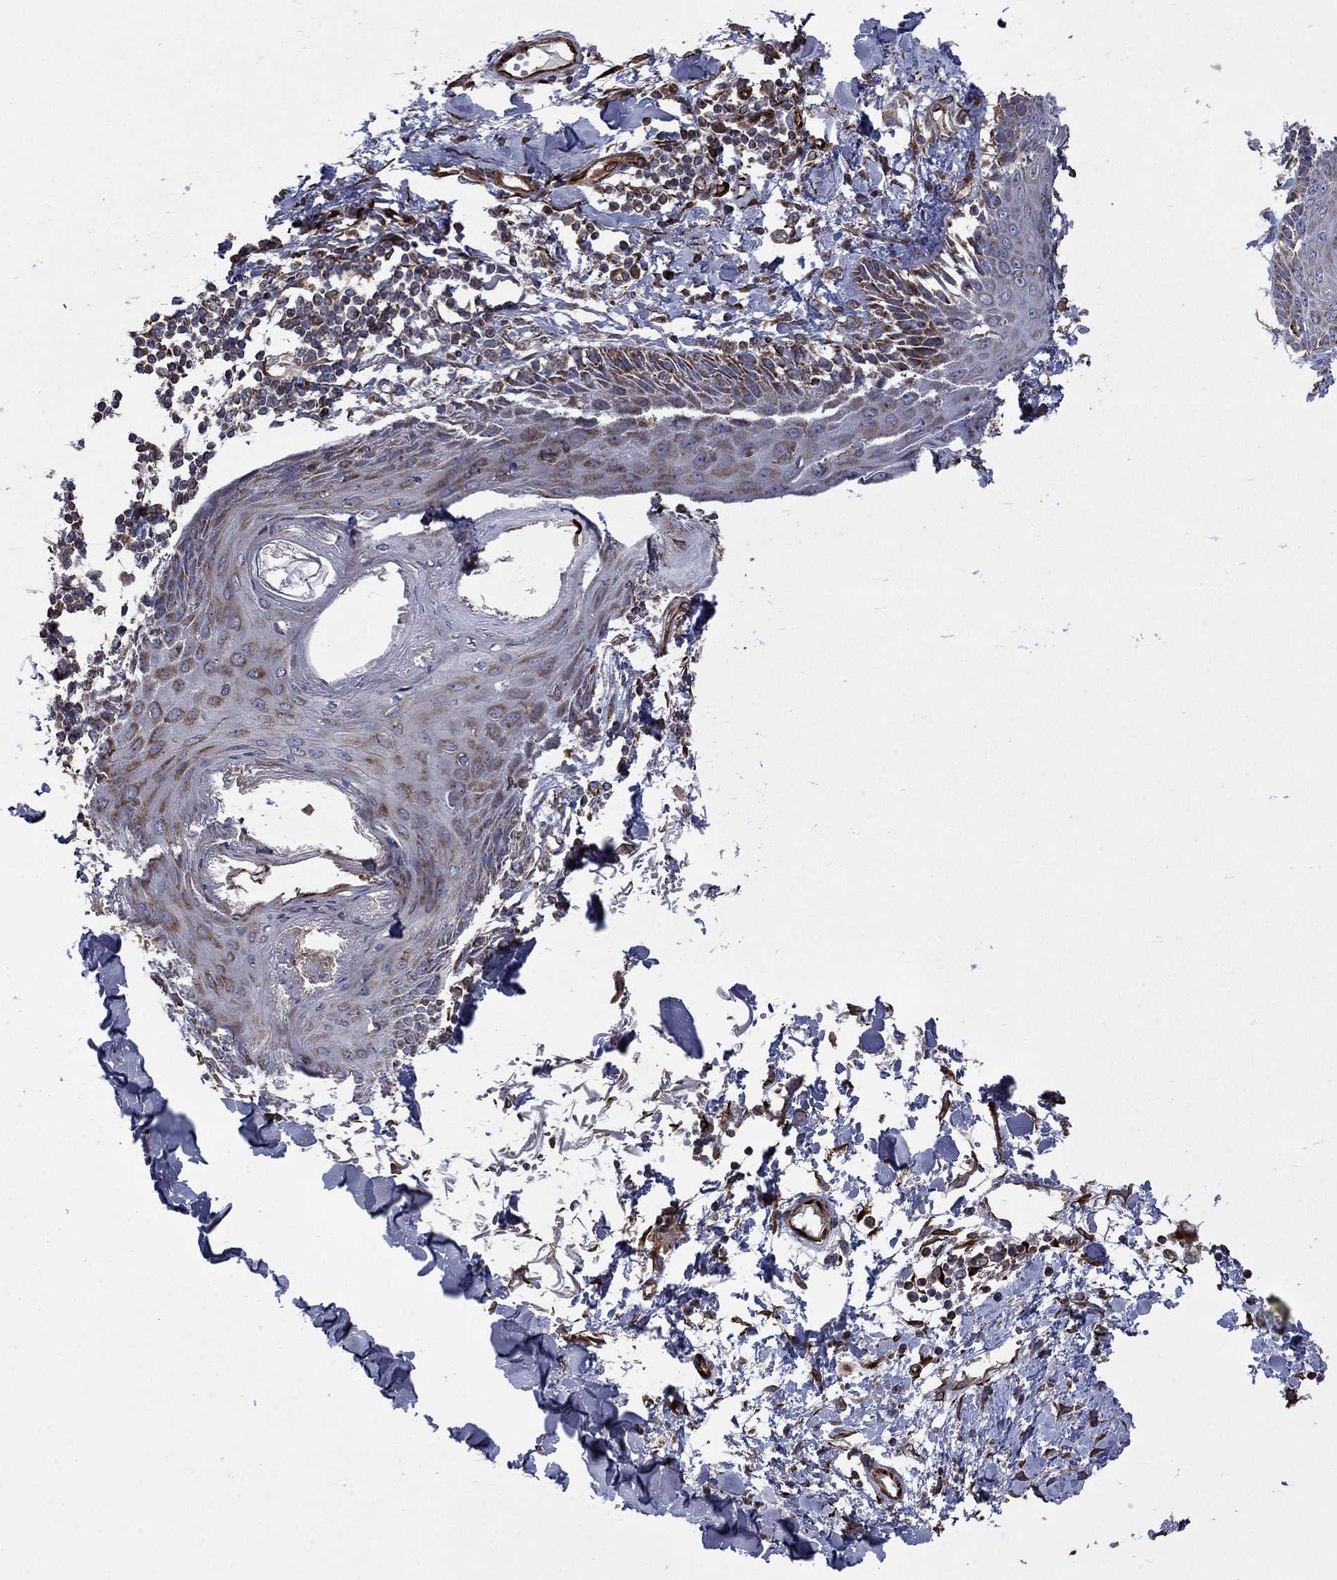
{"staining": {"intensity": "negative", "quantity": "none", "location": "none"}, "tissue": "skin", "cell_type": "Fibroblasts", "image_type": "normal", "snomed": [{"axis": "morphology", "description": "Normal tissue, NOS"}, {"axis": "topography", "description": "Skin"}], "caption": "The image displays no staining of fibroblasts in normal skin. Brightfield microscopy of immunohistochemistry stained with DAB (brown) and hematoxylin (blue), captured at high magnification.", "gene": "NDUFC1", "patient": {"sex": "male", "age": 76}}